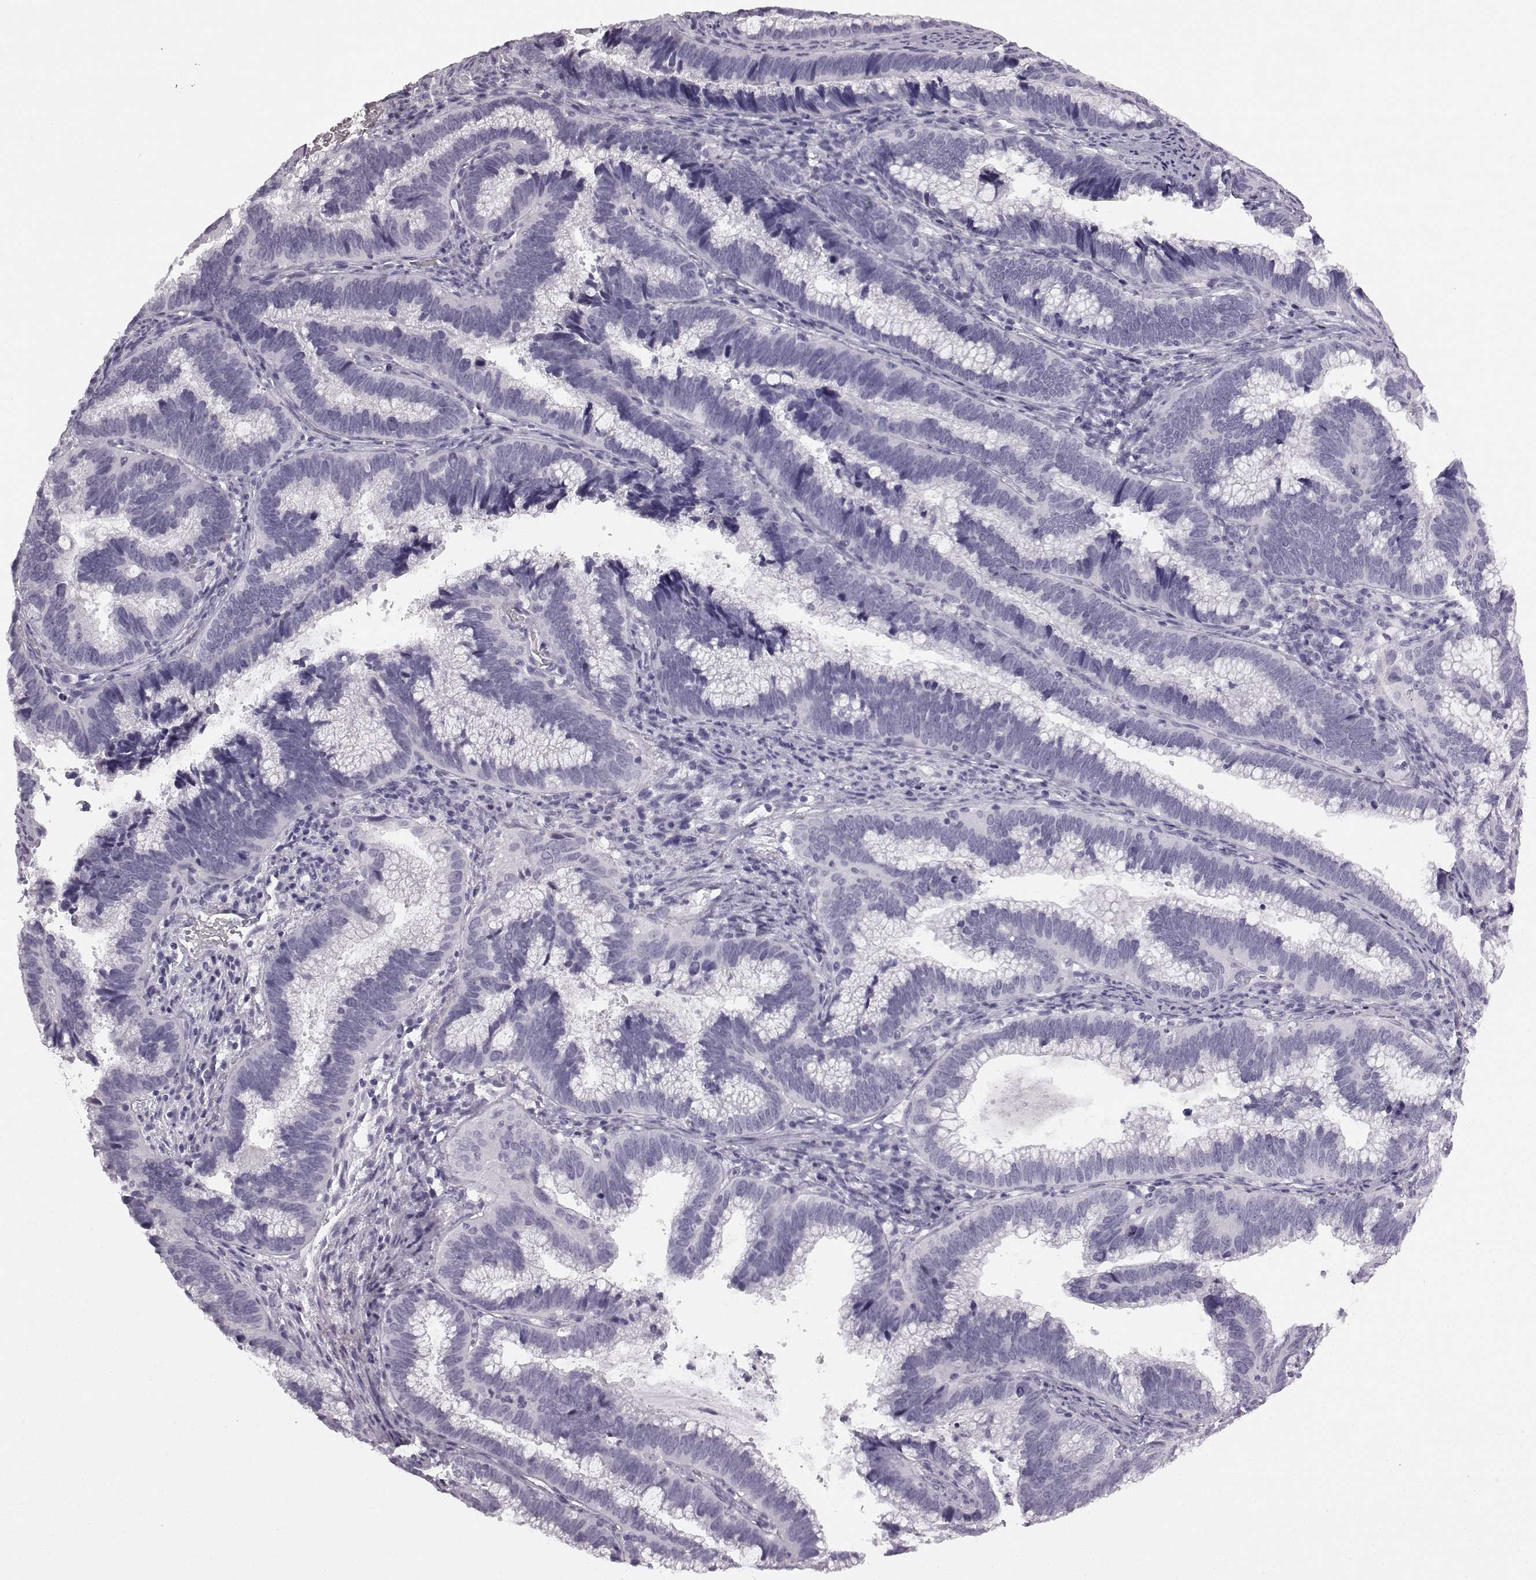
{"staining": {"intensity": "negative", "quantity": "none", "location": "none"}, "tissue": "cervical cancer", "cell_type": "Tumor cells", "image_type": "cancer", "snomed": [{"axis": "morphology", "description": "Adenocarcinoma, NOS"}, {"axis": "topography", "description": "Cervix"}], "caption": "Tumor cells show no significant positivity in adenocarcinoma (cervical).", "gene": "AIPL1", "patient": {"sex": "female", "age": 61}}